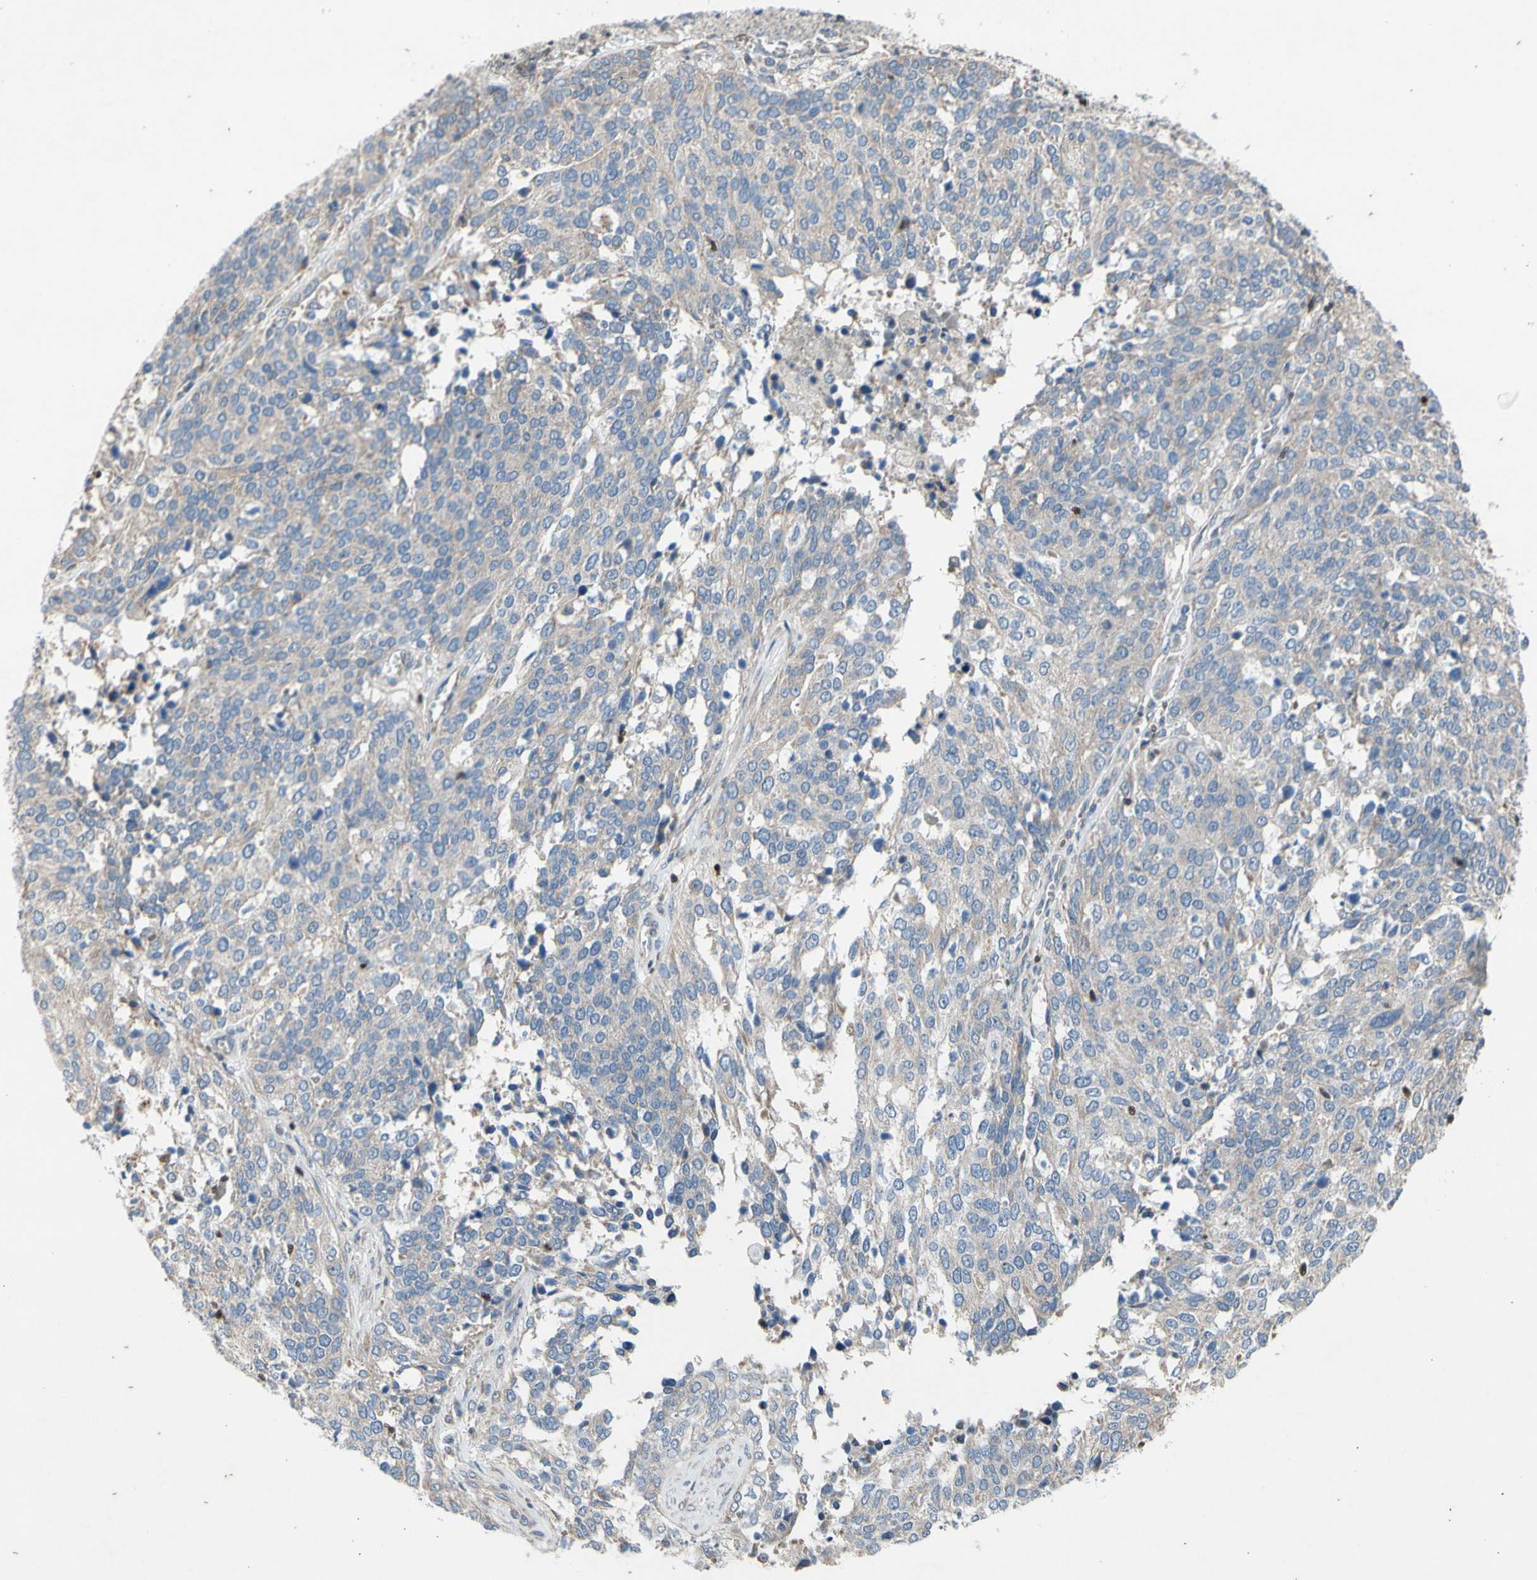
{"staining": {"intensity": "weak", "quantity": ">75%", "location": "cytoplasmic/membranous"}, "tissue": "ovarian cancer", "cell_type": "Tumor cells", "image_type": "cancer", "snomed": [{"axis": "morphology", "description": "Cystadenocarcinoma, serous, NOS"}, {"axis": "topography", "description": "Ovary"}], "caption": "Brown immunohistochemical staining in human serous cystadenocarcinoma (ovarian) displays weak cytoplasmic/membranous expression in approximately >75% of tumor cells. The staining is performed using DAB (3,3'-diaminobenzidine) brown chromogen to label protein expression. The nuclei are counter-stained blue using hematoxylin.", "gene": "TBX21", "patient": {"sex": "female", "age": 44}}